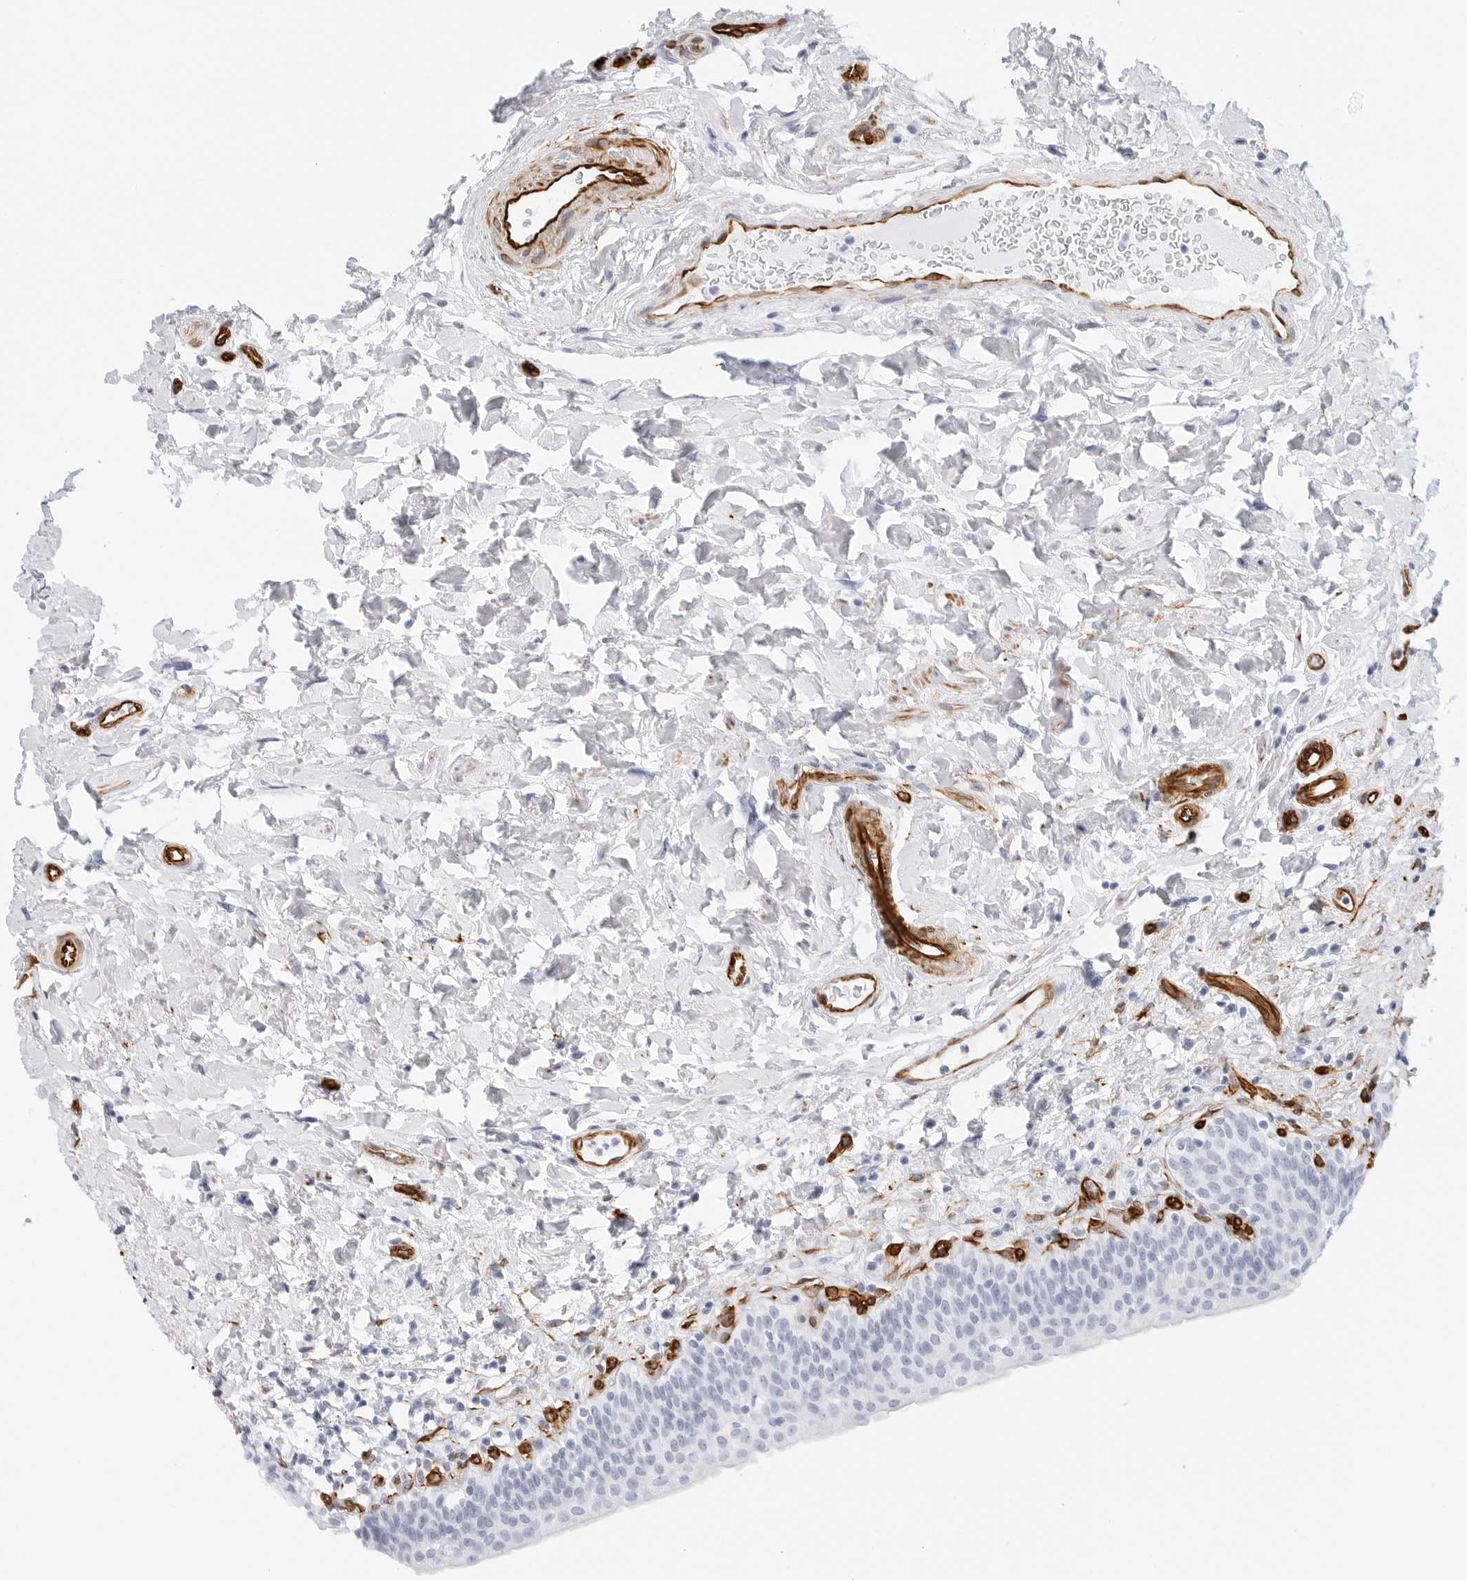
{"staining": {"intensity": "negative", "quantity": "none", "location": "none"}, "tissue": "urinary bladder", "cell_type": "Urothelial cells", "image_type": "normal", "snomed": [{"axis": "morphology", "description": "Normal tissue, NOS"}, {"axis": "topography", "description": "Urinary bladder"}], "caption": "The histopathology image exhibits no staining of urothelial cells in unremarkable urinary bladder. (Stains: DAB (3,3'-diaminobenzidine) IHC with hematoxylin counter stain, Microscopy: brightfield microscopy at high magnification).", "gene": "NES", "patient": {"sex": "male", "age": 83}}